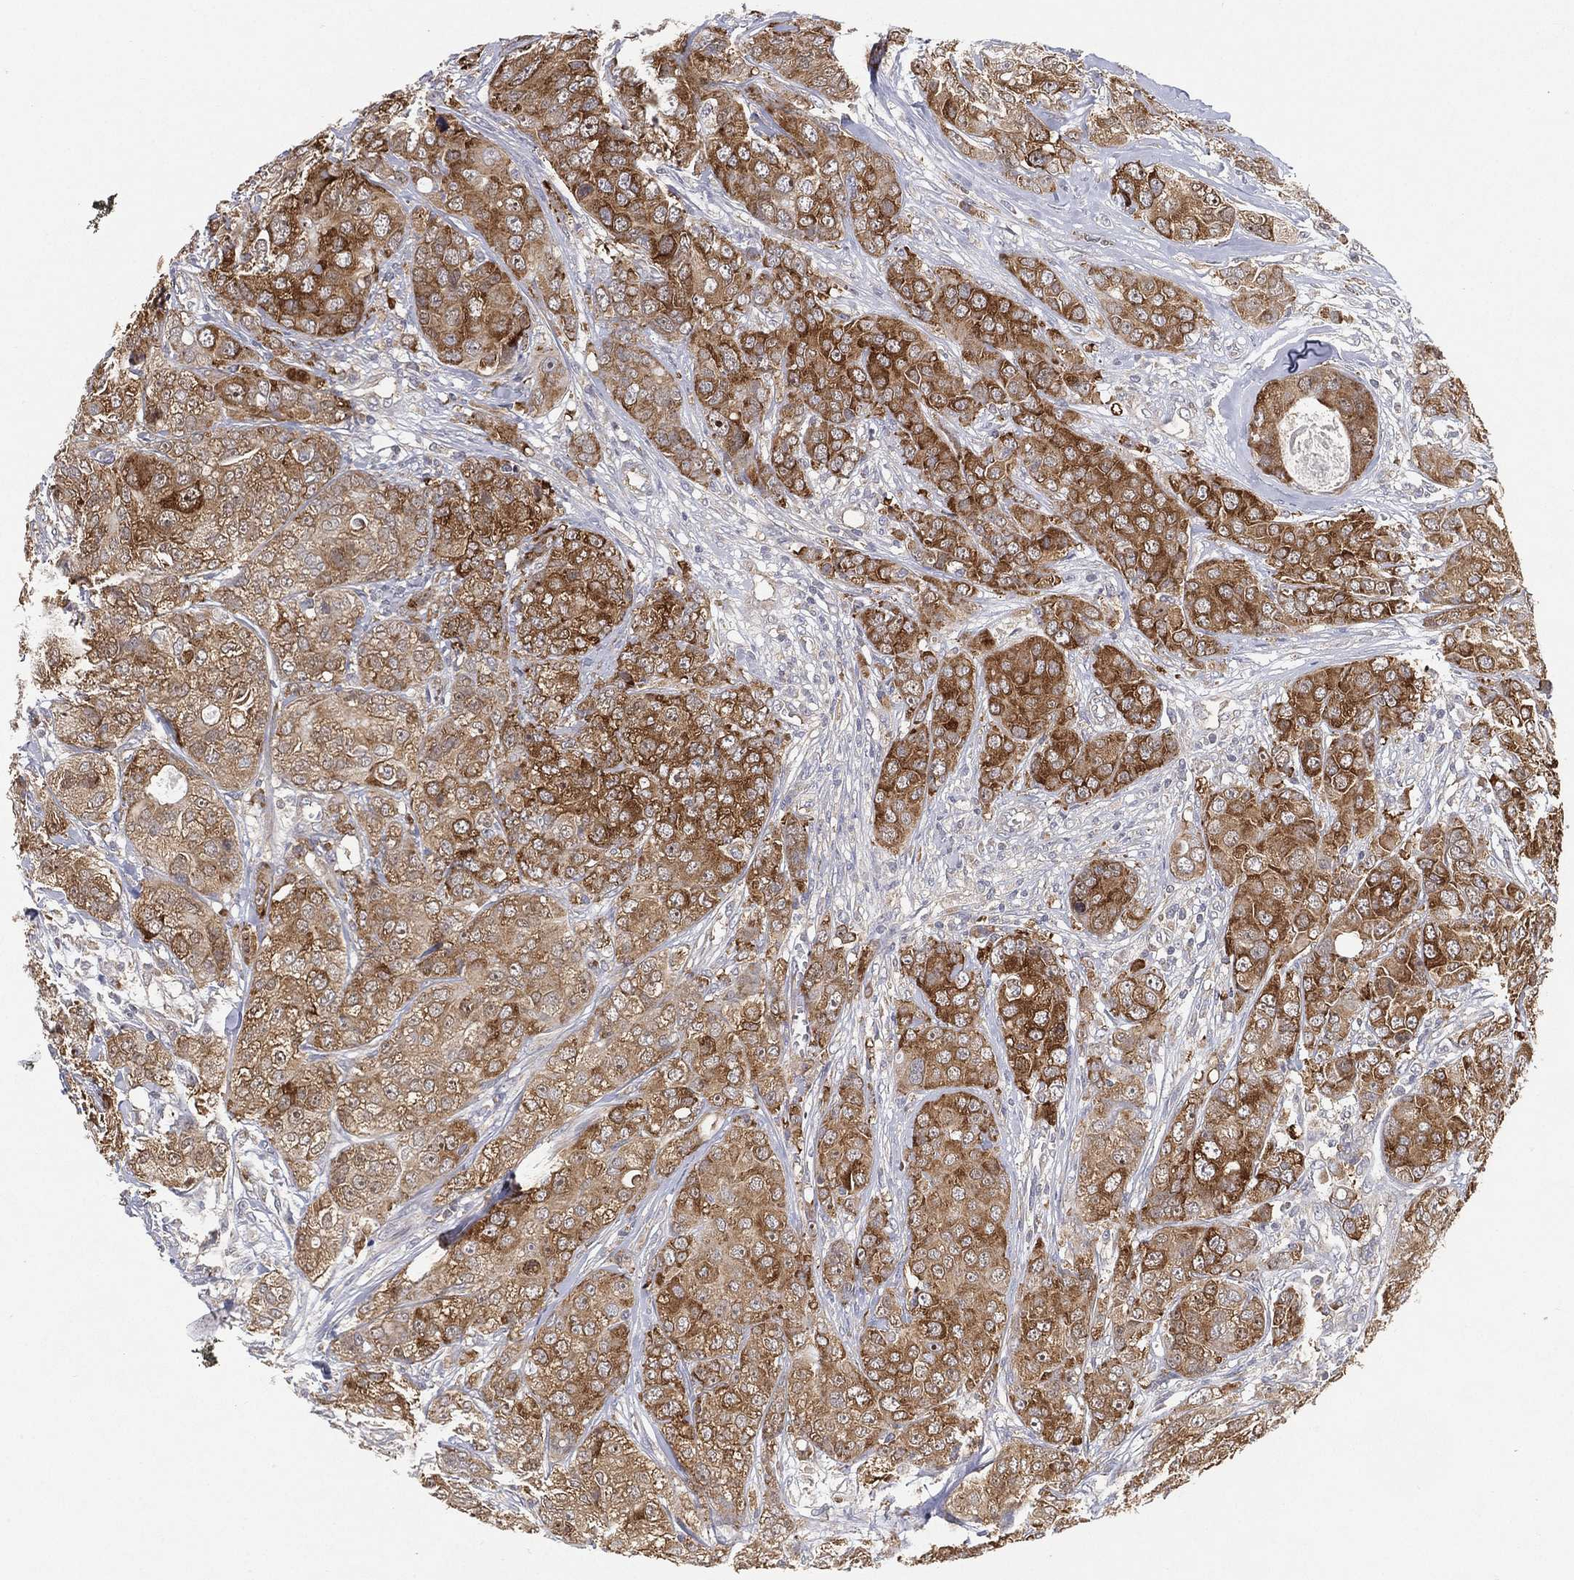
{"staining": {"intensity": "moderate", "quantity": ">75%", "location": "cytoplasmic/membranous"}, "tissue": "breast cancer", "cell_type": "Tumor cells", "image_type": "cancer", "snomed": [{"axis": "morphology", "description": "Duct carcinoma"}, {"axis": "topography", "description": "Breast"}], "caption": "Breast cancer stained with IHC displays moderate cytoplasmic/membranous expression in approximately >75% of tumor cells. The protein is shown in brown color, while the nuclei are stained blue.", "gene": "TMTC4", "patient": {"sex": "female", "age": 43}}